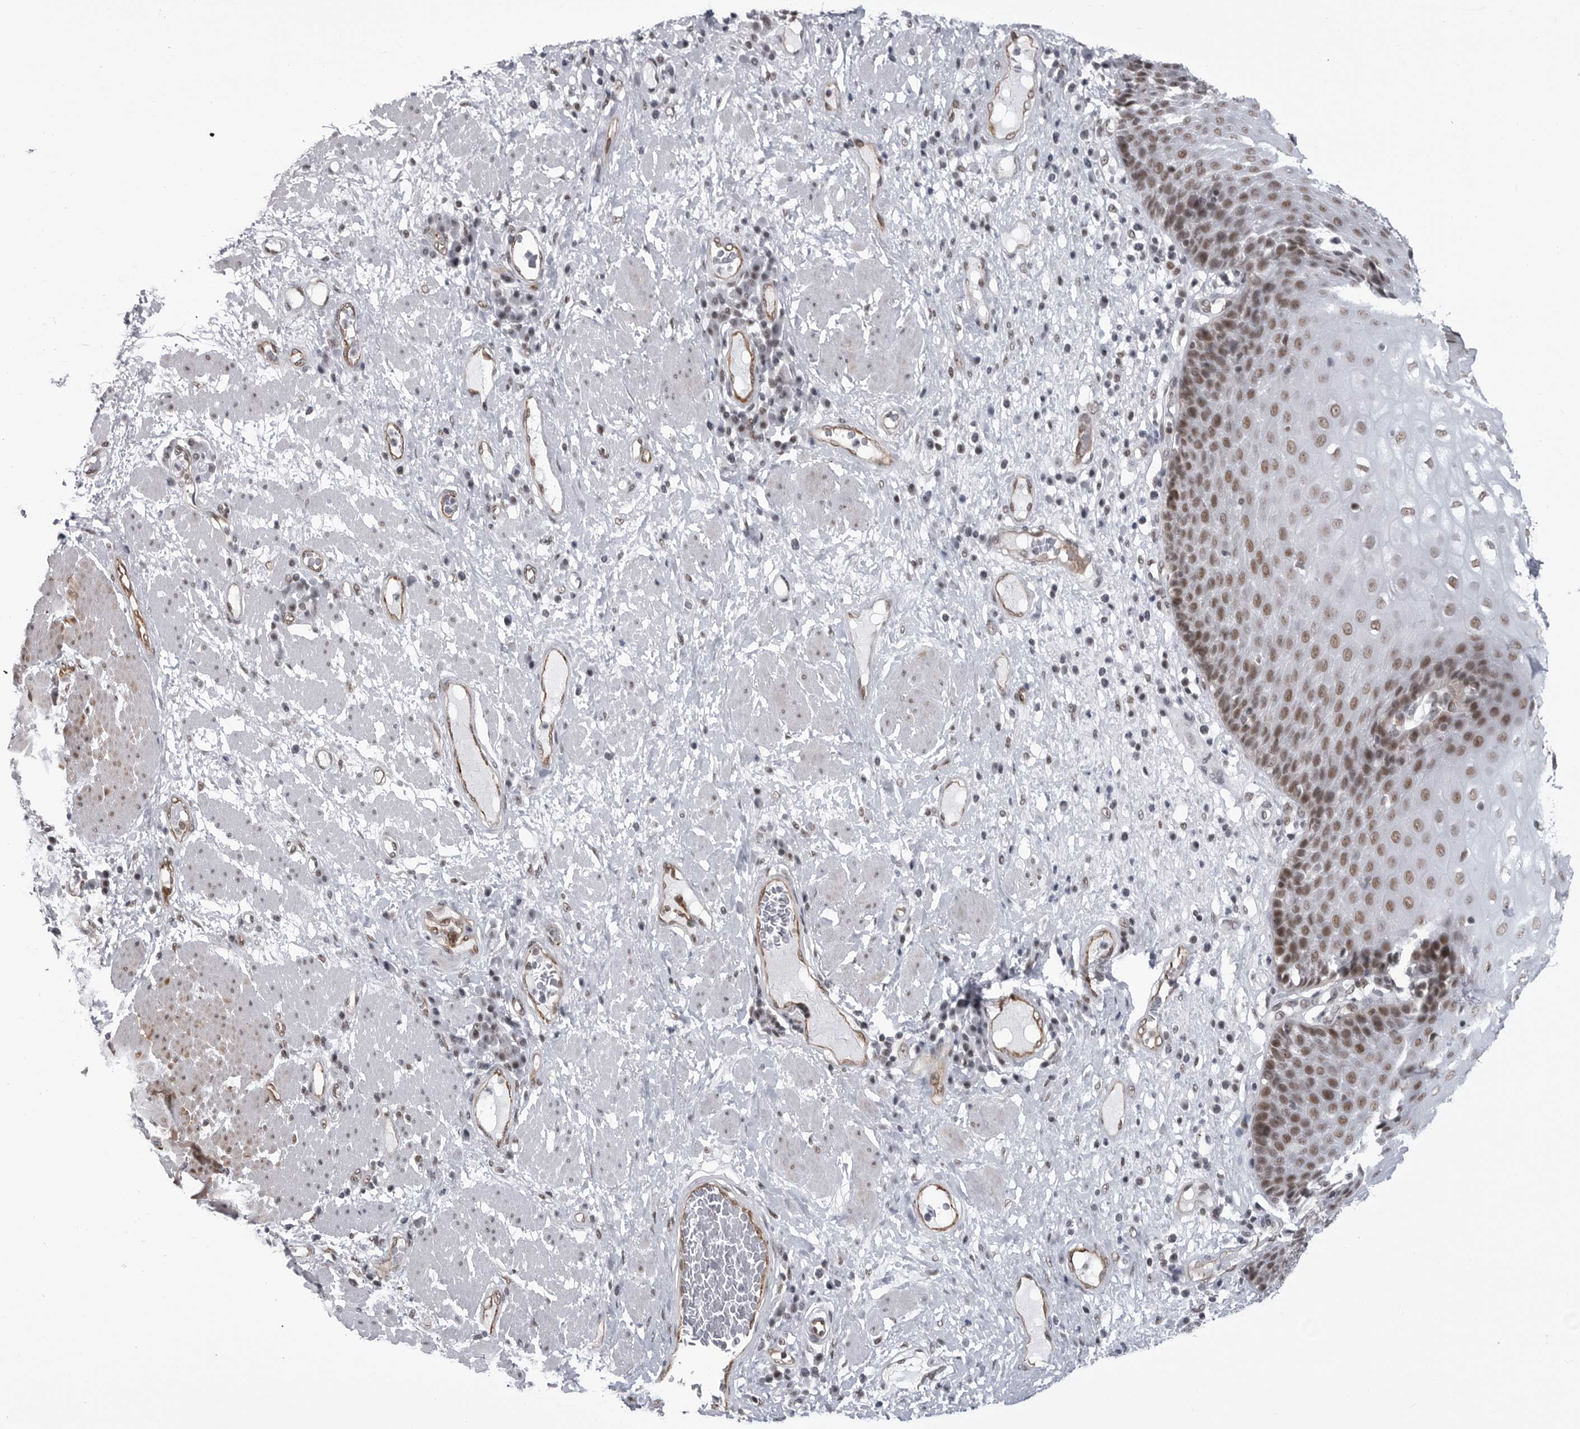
{"staining": {"intensity": "strong", "quantity": ">75%", "location": "nuclear"}, "tissue": "esophagus", "cell_type": "Squamous epithelial cells", "image_type": "normal", "snomed": [{"axis": "morphology", "description": "Normal tissue, NOS"}, {"axis": "morphology", "description": "Adenocarcinoma, NOS"}, {"axis": "topography", "description": "Esophagus"}], "caption": "The image demonstrates a brown stain indicating the presence of a protein in the nuclear of squamous epithelial cells in esophagus. Nuclei are stained in blue.", "gene": "RNF26", "patient": {"sex": "male", "age": 62}}